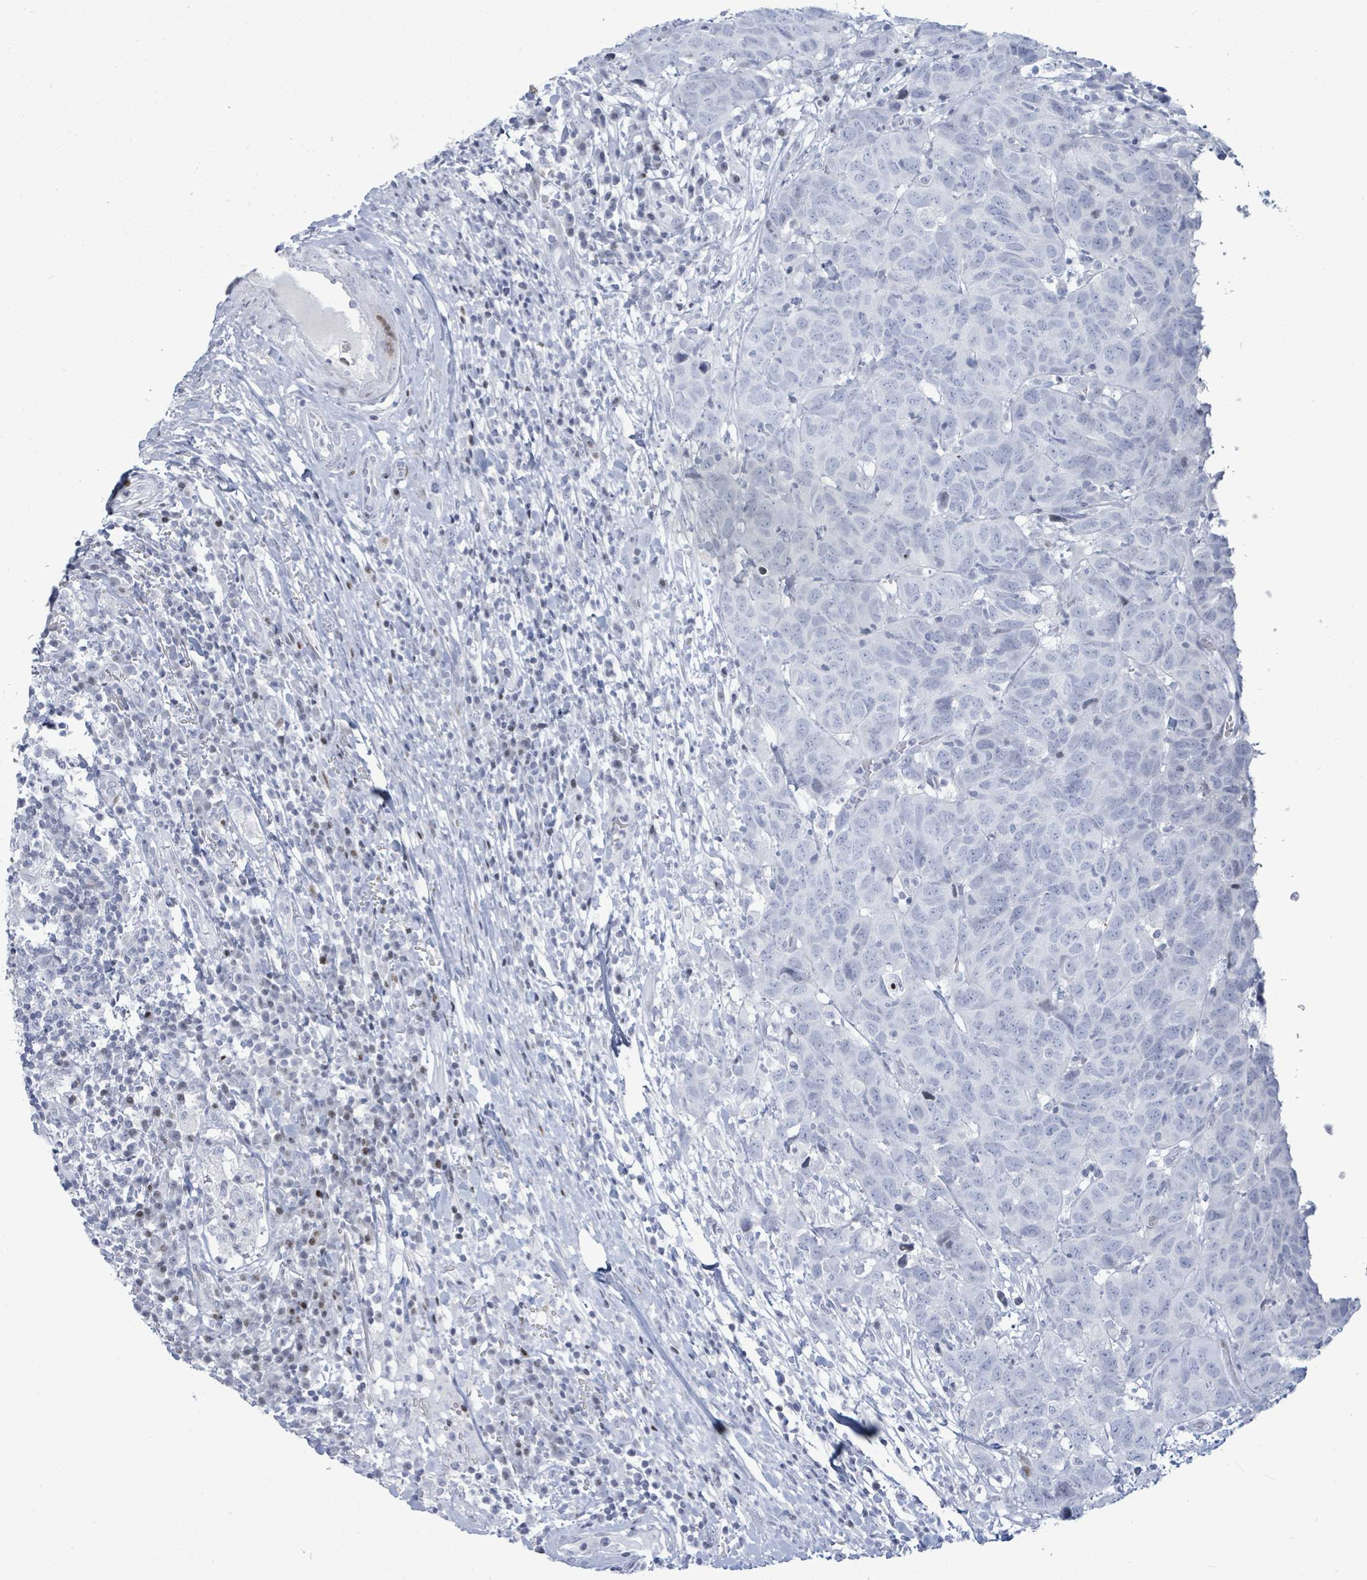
{"staining": {"intensity": "negative", "quantity": "none", "location": "none"}, "tissue": "head and neck cancer", "cell_type": "Tumor cells", "image_type": "cancer", "snomed": [{"axis": "morphology", "description": "Normal tissue, NOS"}, {"axis": "morphology", "description": "Squamous cell carcinoma, NOS"}, {"axis": "topography", "description": "Skeletal muscle"}, {"axis": "topography", "description": "Vascular tissue"}, {"axis": "topography", "description": "Peripheral nerve tissue"}, {"axis": "topography", "description": "Head-Neck"}], "caption": "Immunohistochemistry (IHC) of human head and neck cancer (squamous cell carcinoma) demonstrates no staining in tumor cells. (Brightfield microscopy of DAB (3,3'-diaminobenzidine) immunohistochemistry (IHC) at high magnification).", "gene": "MALL", "patient": {"sex": "male", "age": 66}}